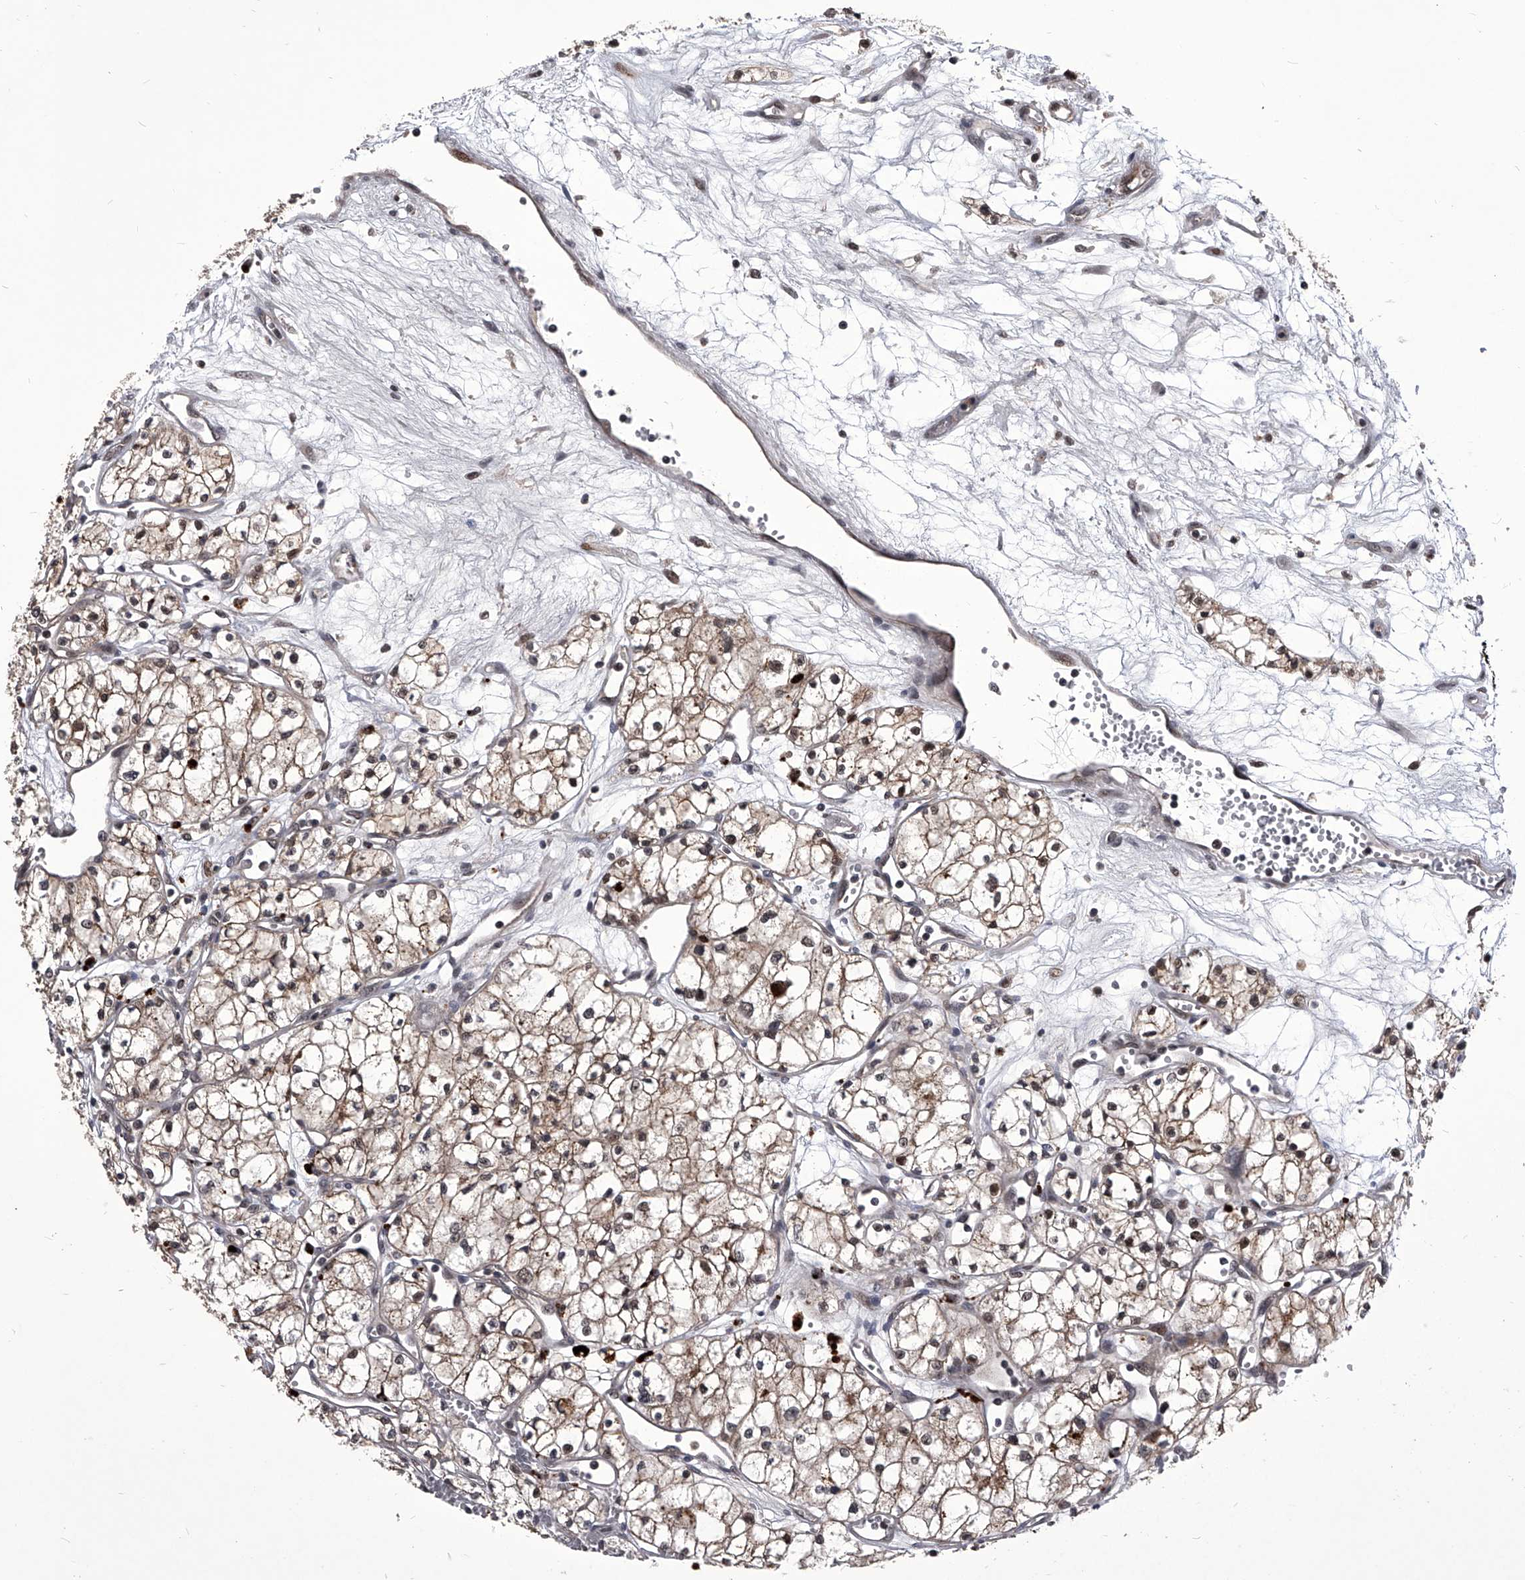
{"staining": {"intensity": "weak", "quantity": ">75%", "location": "cytoplasmic/membranous"}, "tissue": "renal cancer", "cell_type": "Tumor cells", "image_type": "cancer", "snomed": [{"axis": "morphology", "description": "Adenocarcinoma, NOS"}, {"axis": "topography", "description": "Kidney"}], "caption": "Human renal cancer stained with a protein marker shows weak staining in tumor cells.", "gene": "CMTR1", "patient": {"sex": "male", "age": 59}}